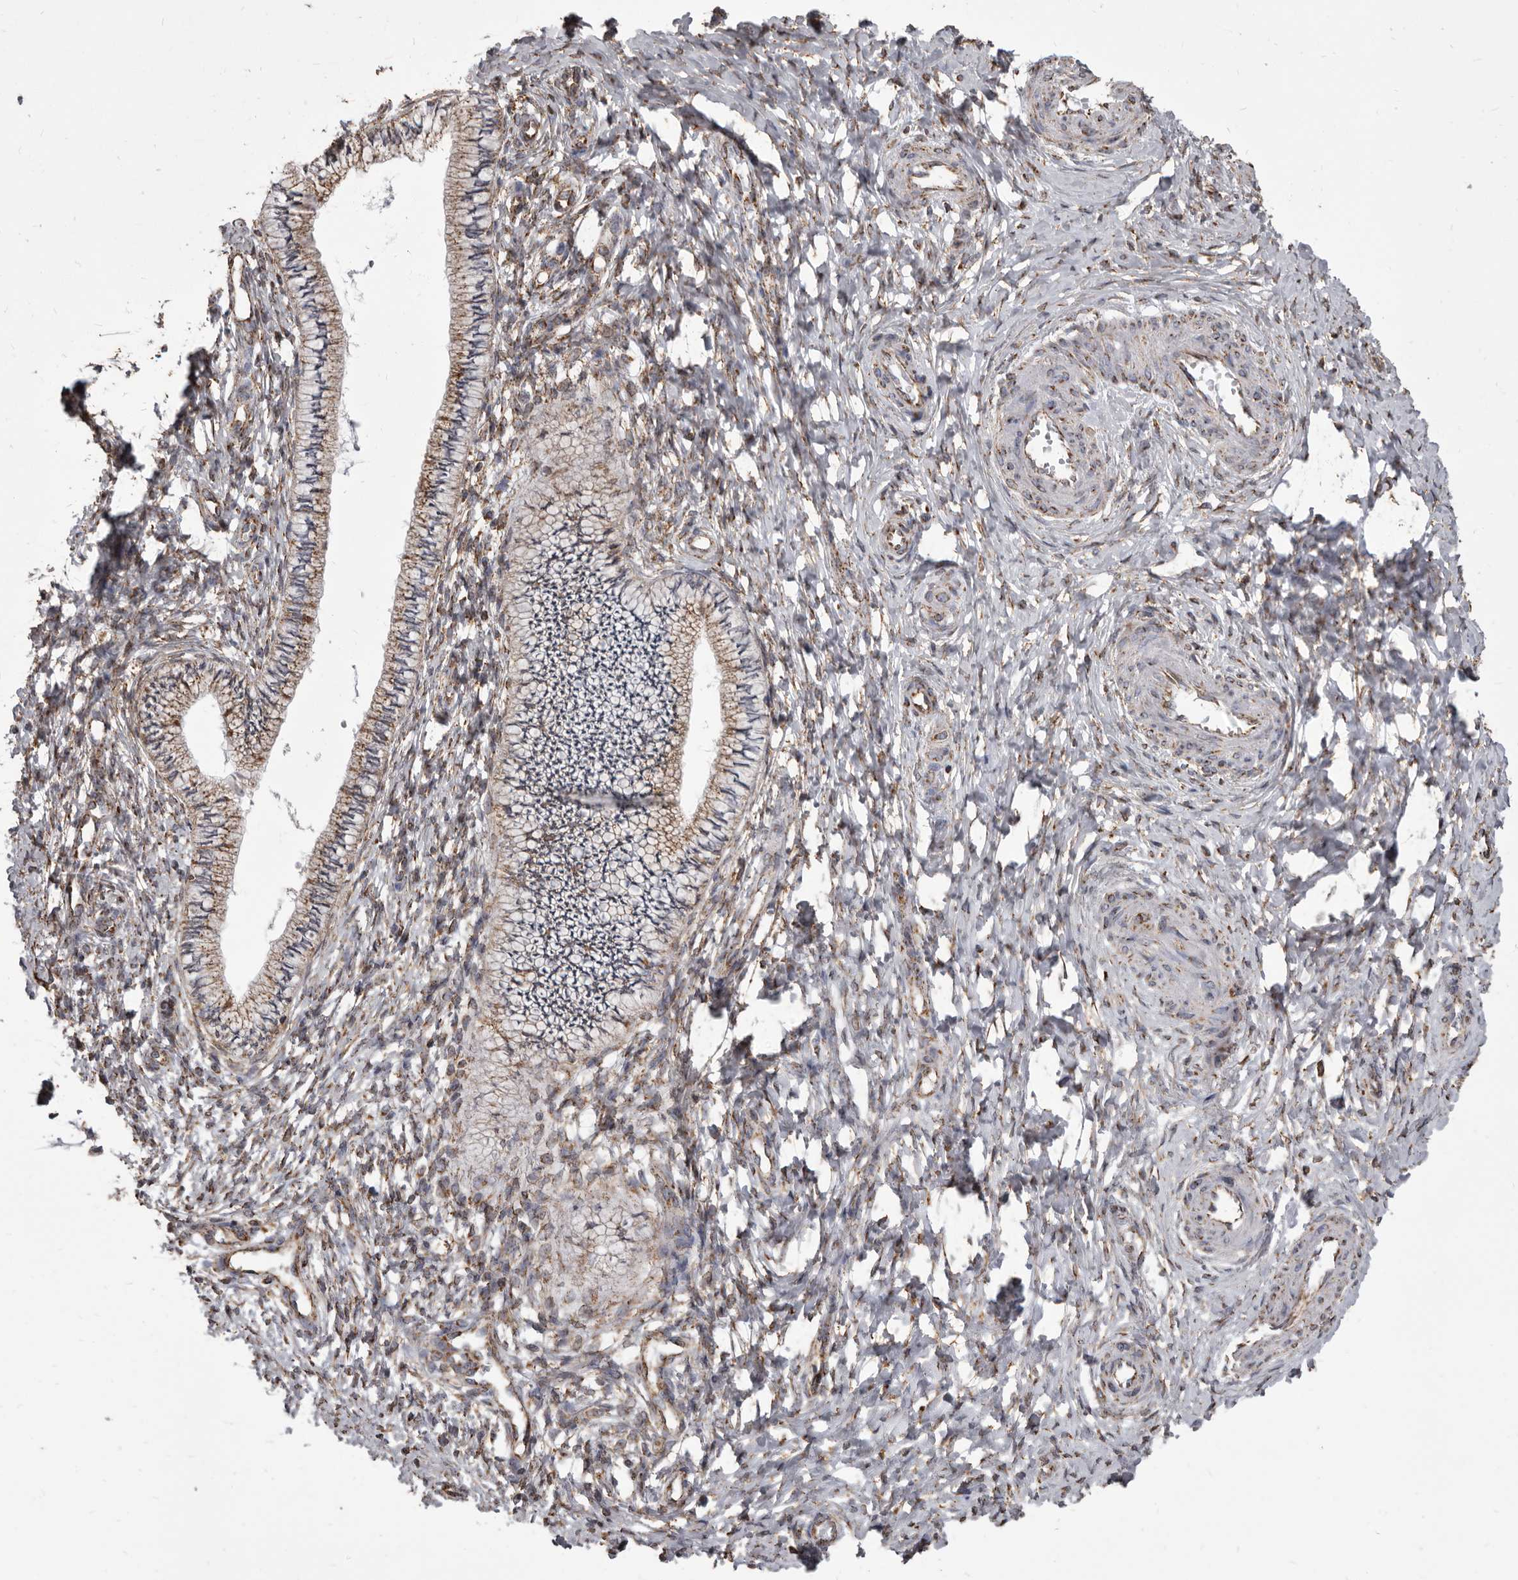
{"staining": {"intensity": "moderate", "quantity": ">75%", "location": "cytoplasmic/membranous"}, "tissue": "cervix", "cell_type": "Glandular cells", "image_type": "normal", "snomed": [{"axis": "morphology", "description": "Normal tissue, NOS"}, {"axis": "topography", "description": "Cervix"}], "caption": "This micrograph reveals immunohistochemistry (IHC) staining of benign human cervix, with medium moderate cytoplasmic/membranous staining in about >75% of glandular cells.", "gene": "CDK5RAP3", "patient": {"sex": "female", "age": 36}}